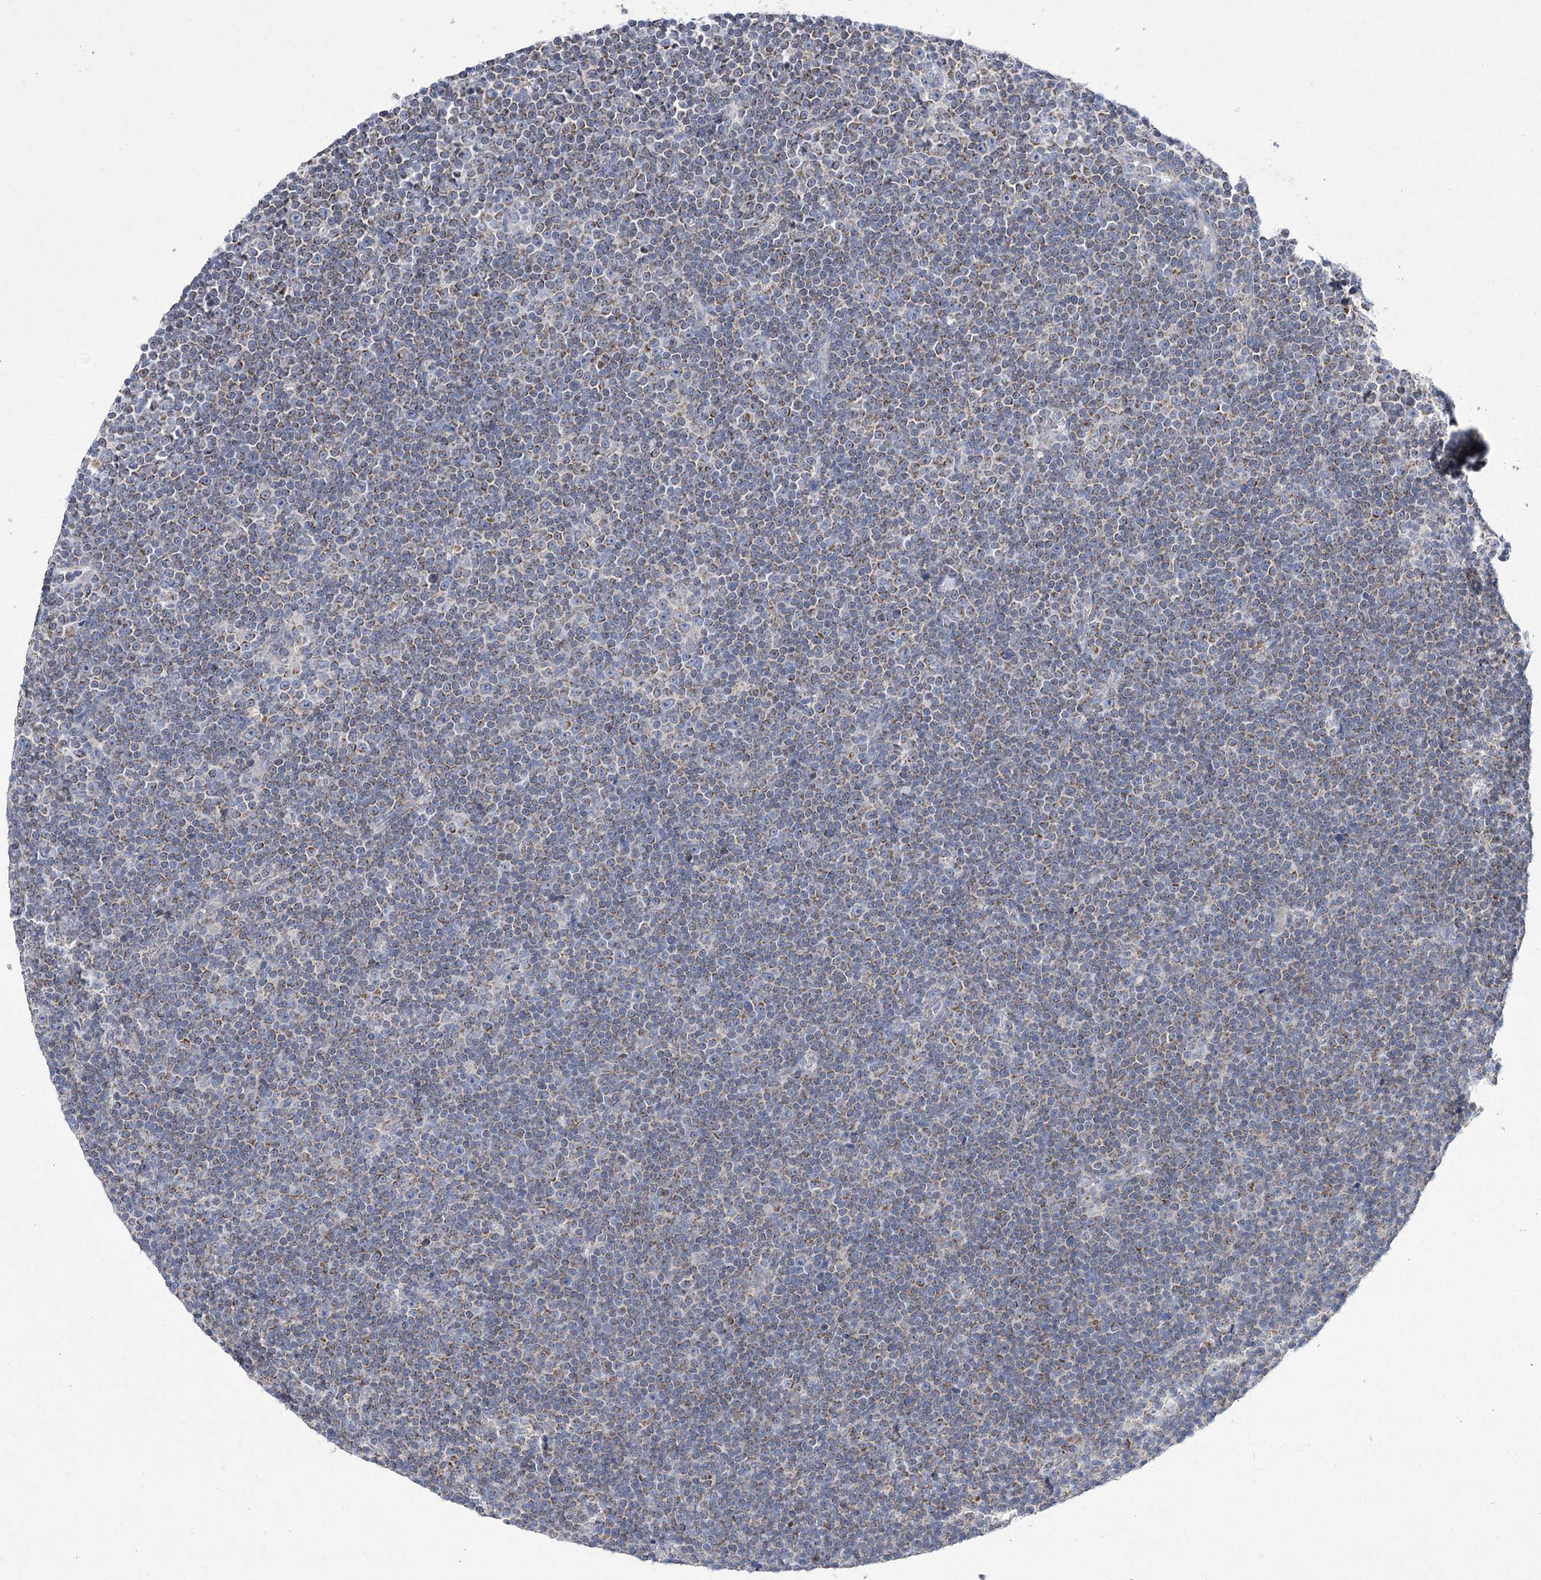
{"staining": {"intensity": "moderate", "quantity": "25%-75%", "location": "cytoplasmic/membranous"}, "tissue": "lymphoma", "cell_type": "Tumor cells", "image_type": "cancer", "snomed": [{"axis": "morphology", "description": "Malignant lymphoma, non-Hodgkin's type, Low grade"}, {"axis": "topography", "description": "Lymph node"}], "caption": "Low-grade malignant lymphoma, non-Hodgkin's type stained with IHC reveals moderate cytoplasmic/membranous expression in approximately 25%-75% of tumor cells. The staining was performed using DAB, with brown indicating positive protein expression. Nuclei are stained blue with hematoxylin.", "gene": "PDHB", "patient": {"sex": "female", "age": 67}}